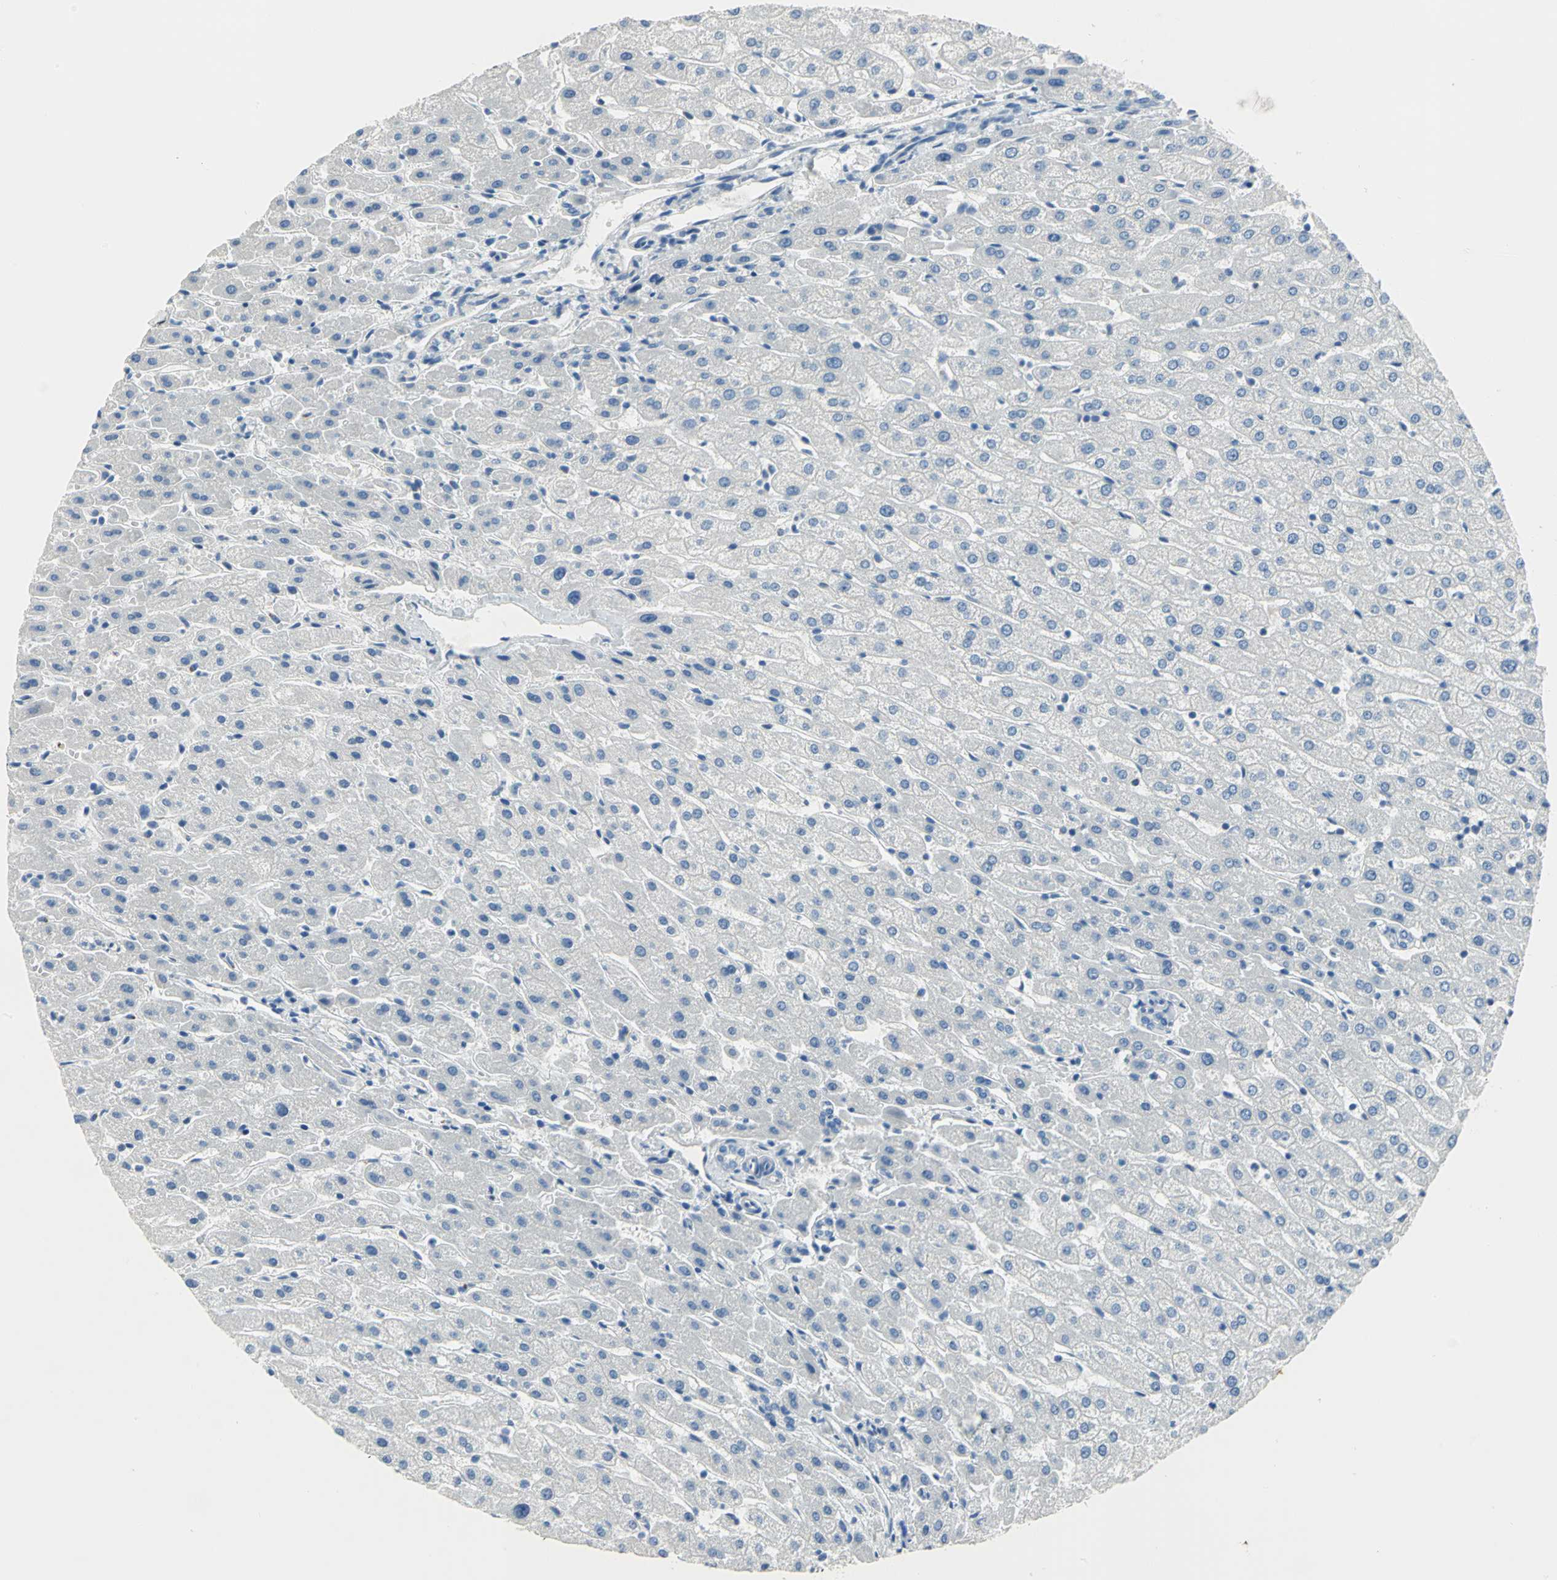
{"staining": {"intensity": "negative", "quantity": "none", "location": "none"}, "tissue": "liver", "cell_type": "Cholangiocytes", "image_type": "normal", "snomed": [{"axis": "morphology", "description": "Normal tissue, NOS"}, {"axis": "morphology", "description": "Fibrosis, NOS"}, {"axis": "topography", "description": "Liver"}], "caption": "Human liver stained for a protein using IHC reveals no positivity in cholangiocytes.", "gene": "MUC4", "patient": {"sex": "female", "age": 29}}